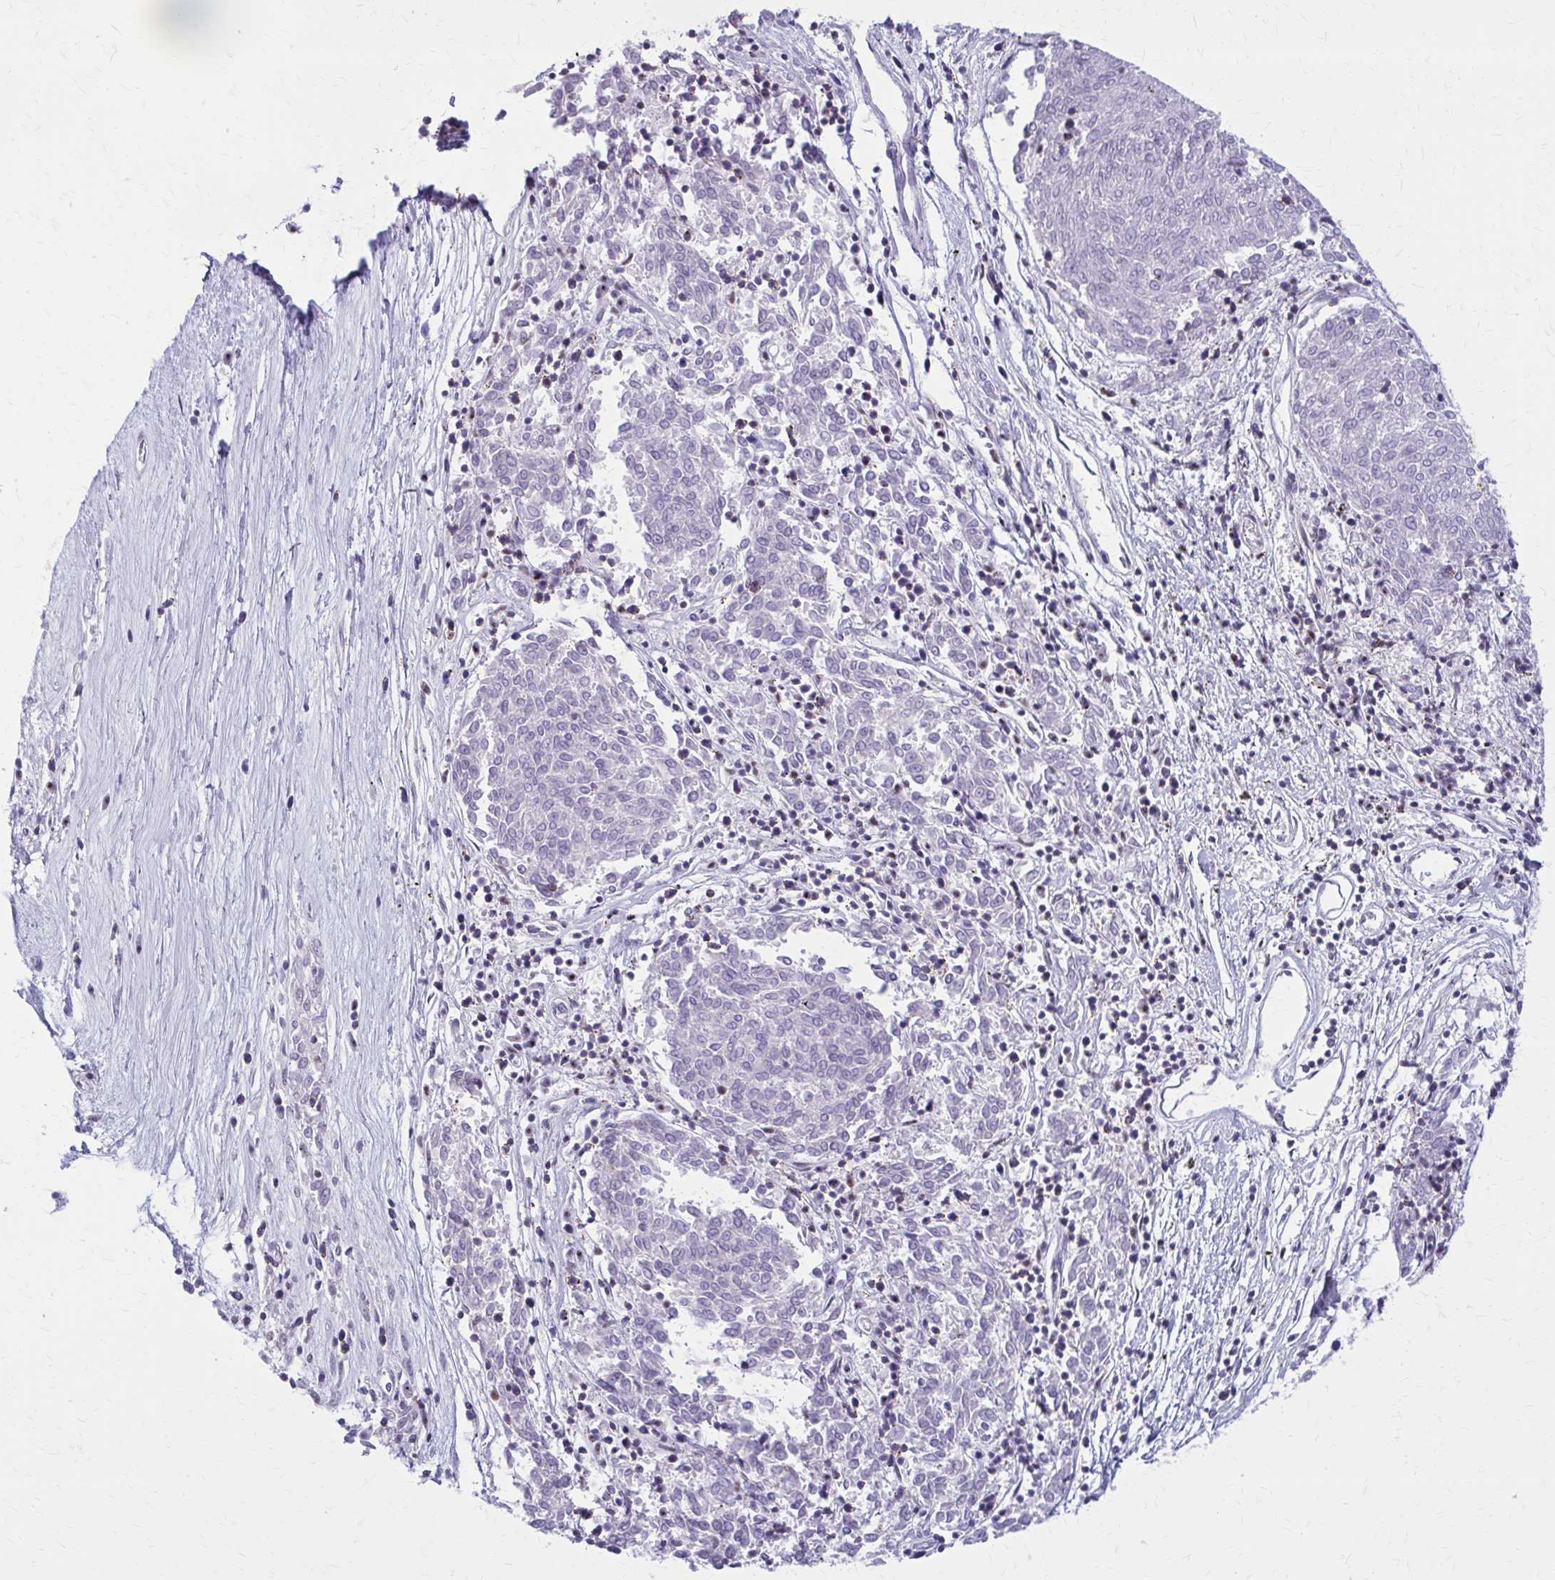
{"staining": {"intensity": "negative", "quantity": "none", "location": "none"}, "tissue": "melanoma", "cell_type": "Tumor cells", "image_type": "cancer", "snomed": [{"axis": "morphology", "description": "Malignant melanoma, NOS"}, {"axis": "topography", "description": "Skin"}], "caption": "DAB immunohistochemical staining of human melanoma displays no significant staining in tumor cells.", "gene": "NRBF2", "patient": {"sex": "female", "age": 72}}